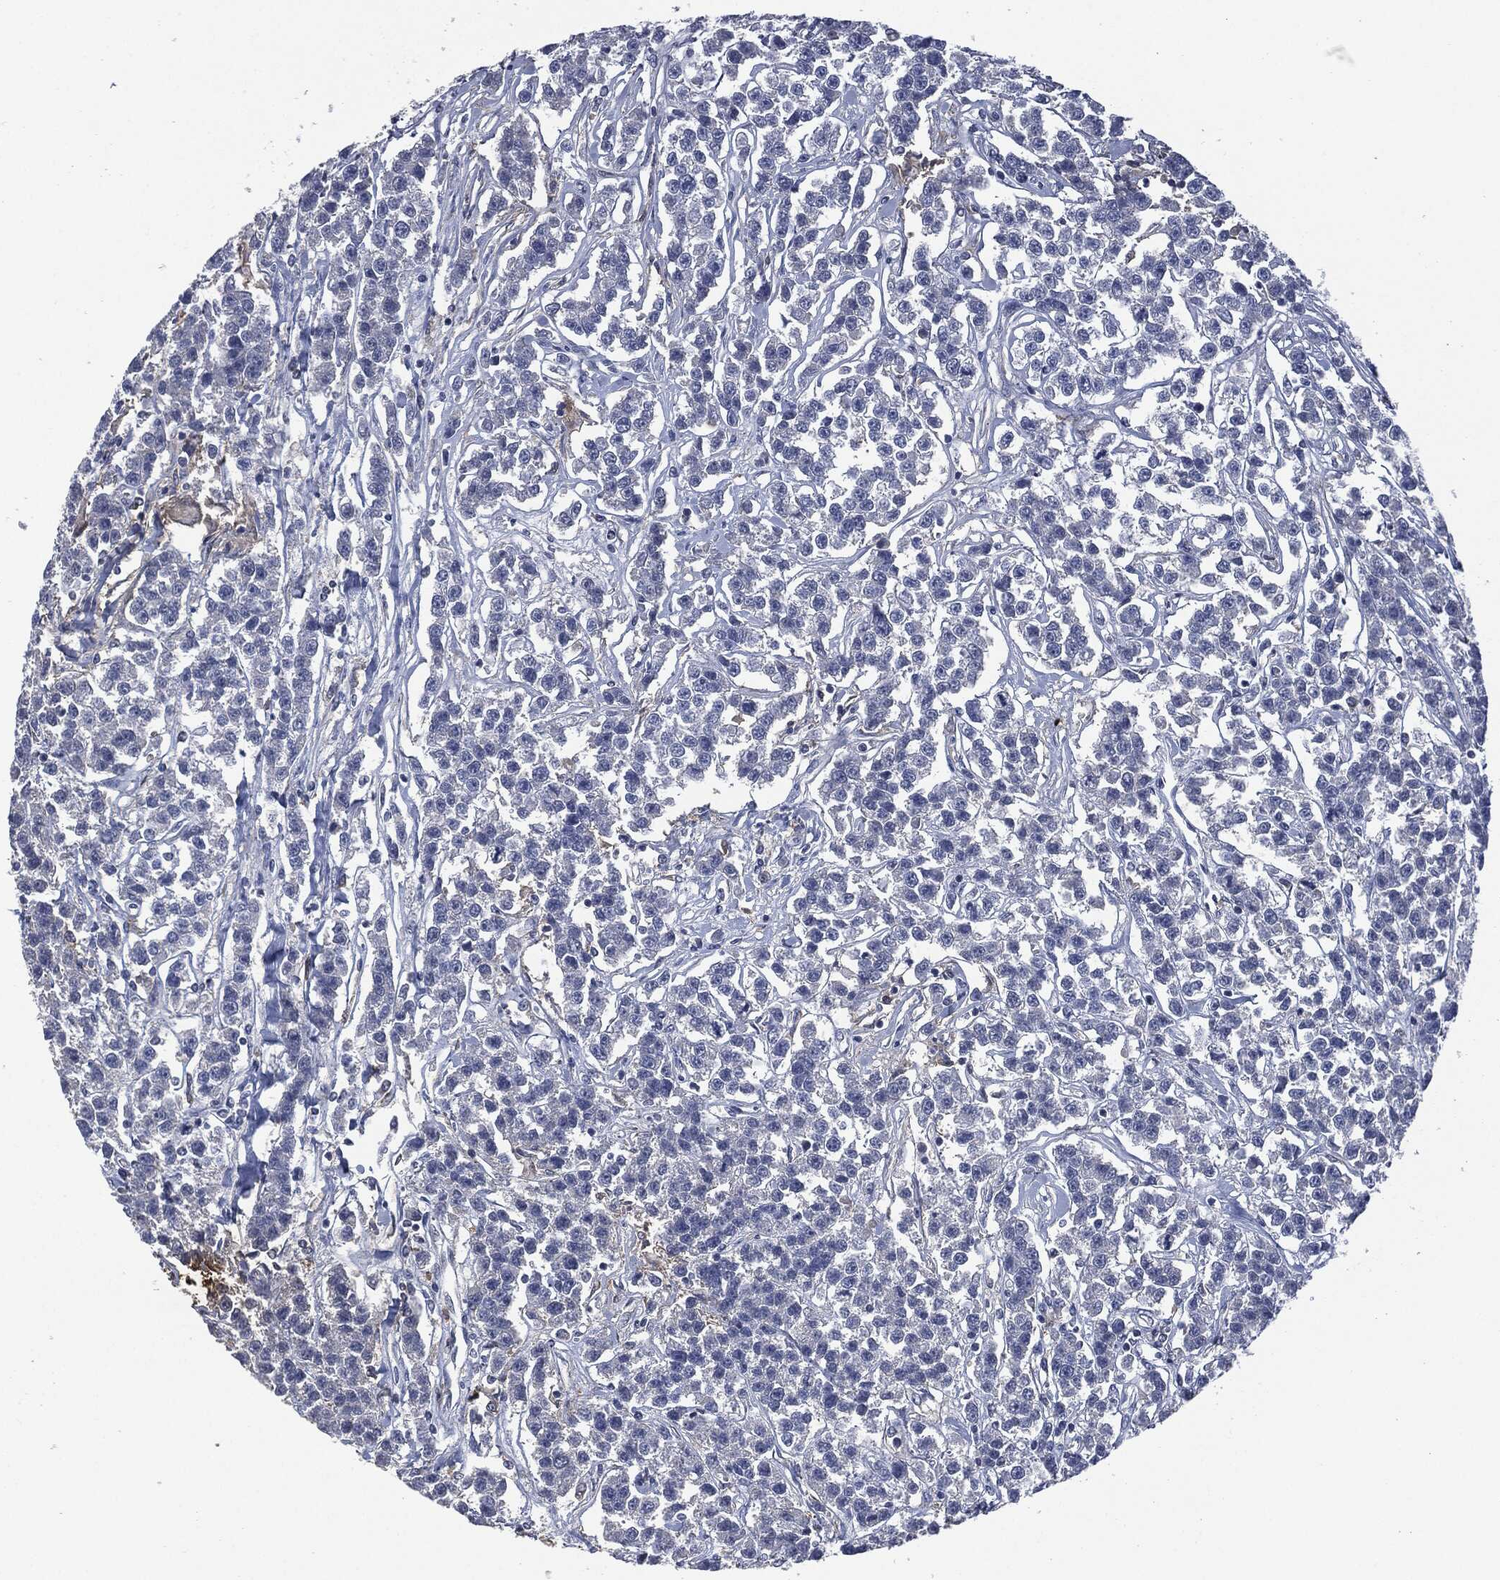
{"staining": {"intensity": "negative", "quantity": "none", "location": "none"}, "tissue": "testis cancer", "cell_type": "Tumor cells", "image_type": "cancer", "snomed": [{"axis": "morphology", "description": "Seminoma, NOS"}, {"axis": "topography", "description": "Testis"}], "caption": "High magnification brightfield microscopy of testis seminoma stained with DAB (brown) and counterstained with hematoxylin (blue): tumor cells show no significant expression.", "gene": "CD33", "patient": {"sex": "male", "age": 59}}